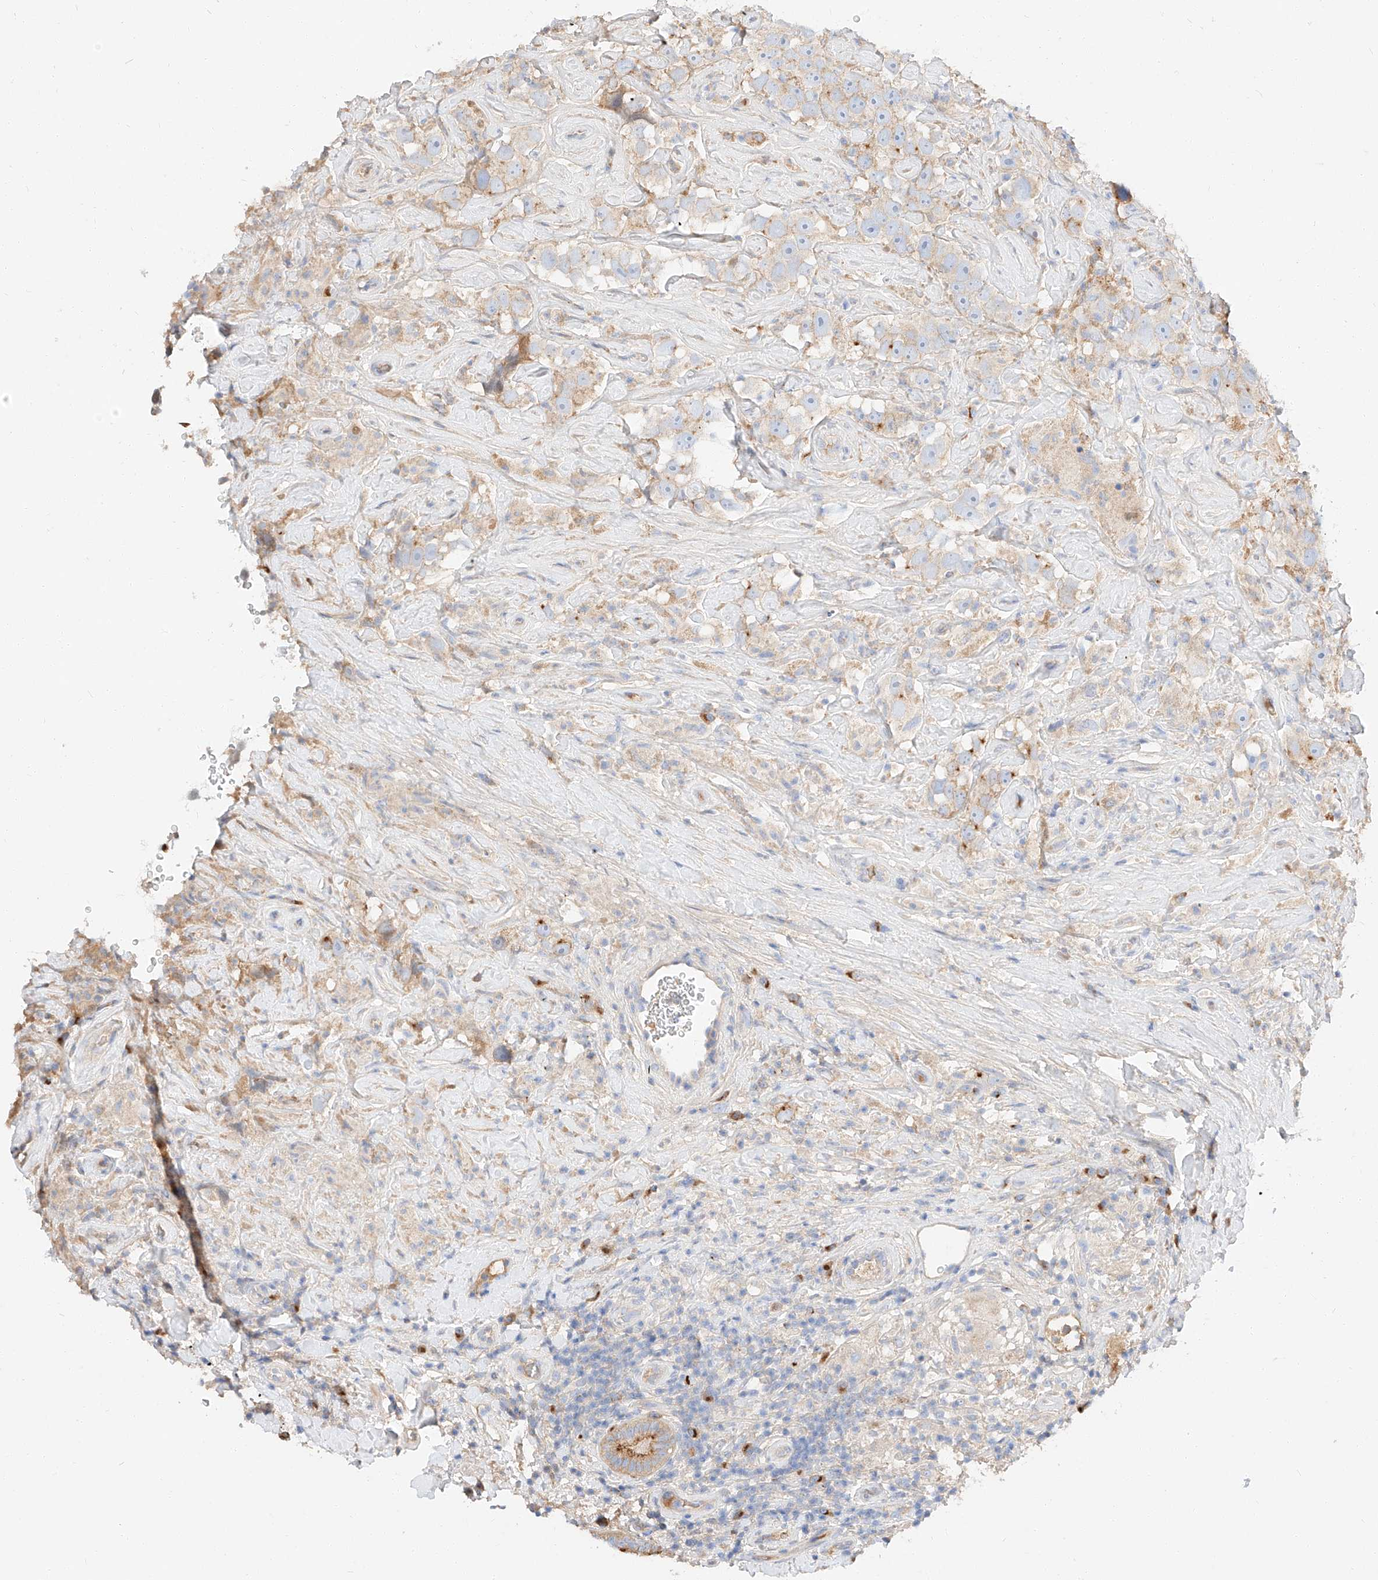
{"staining": {"intensity": "moderate", "quantity": "<25%", "location": "cytoplasmic/membranous"}, "tissue": "testis cancer", "cell_type": "Tumor cells", "image_type": "cancer", "snomed": [{"axis": "morphology", "description": "Seminoma, NOS"}, {"axis": "topography", "description": "Testis"}], "caption": "Protein analysis of testis cancer tissue demonstrates moderate cytoplasmic/membranous staining in about <25% of tumor cells.", "gene": "MAP7", "patient": {"sex": "male", "age": 49}}